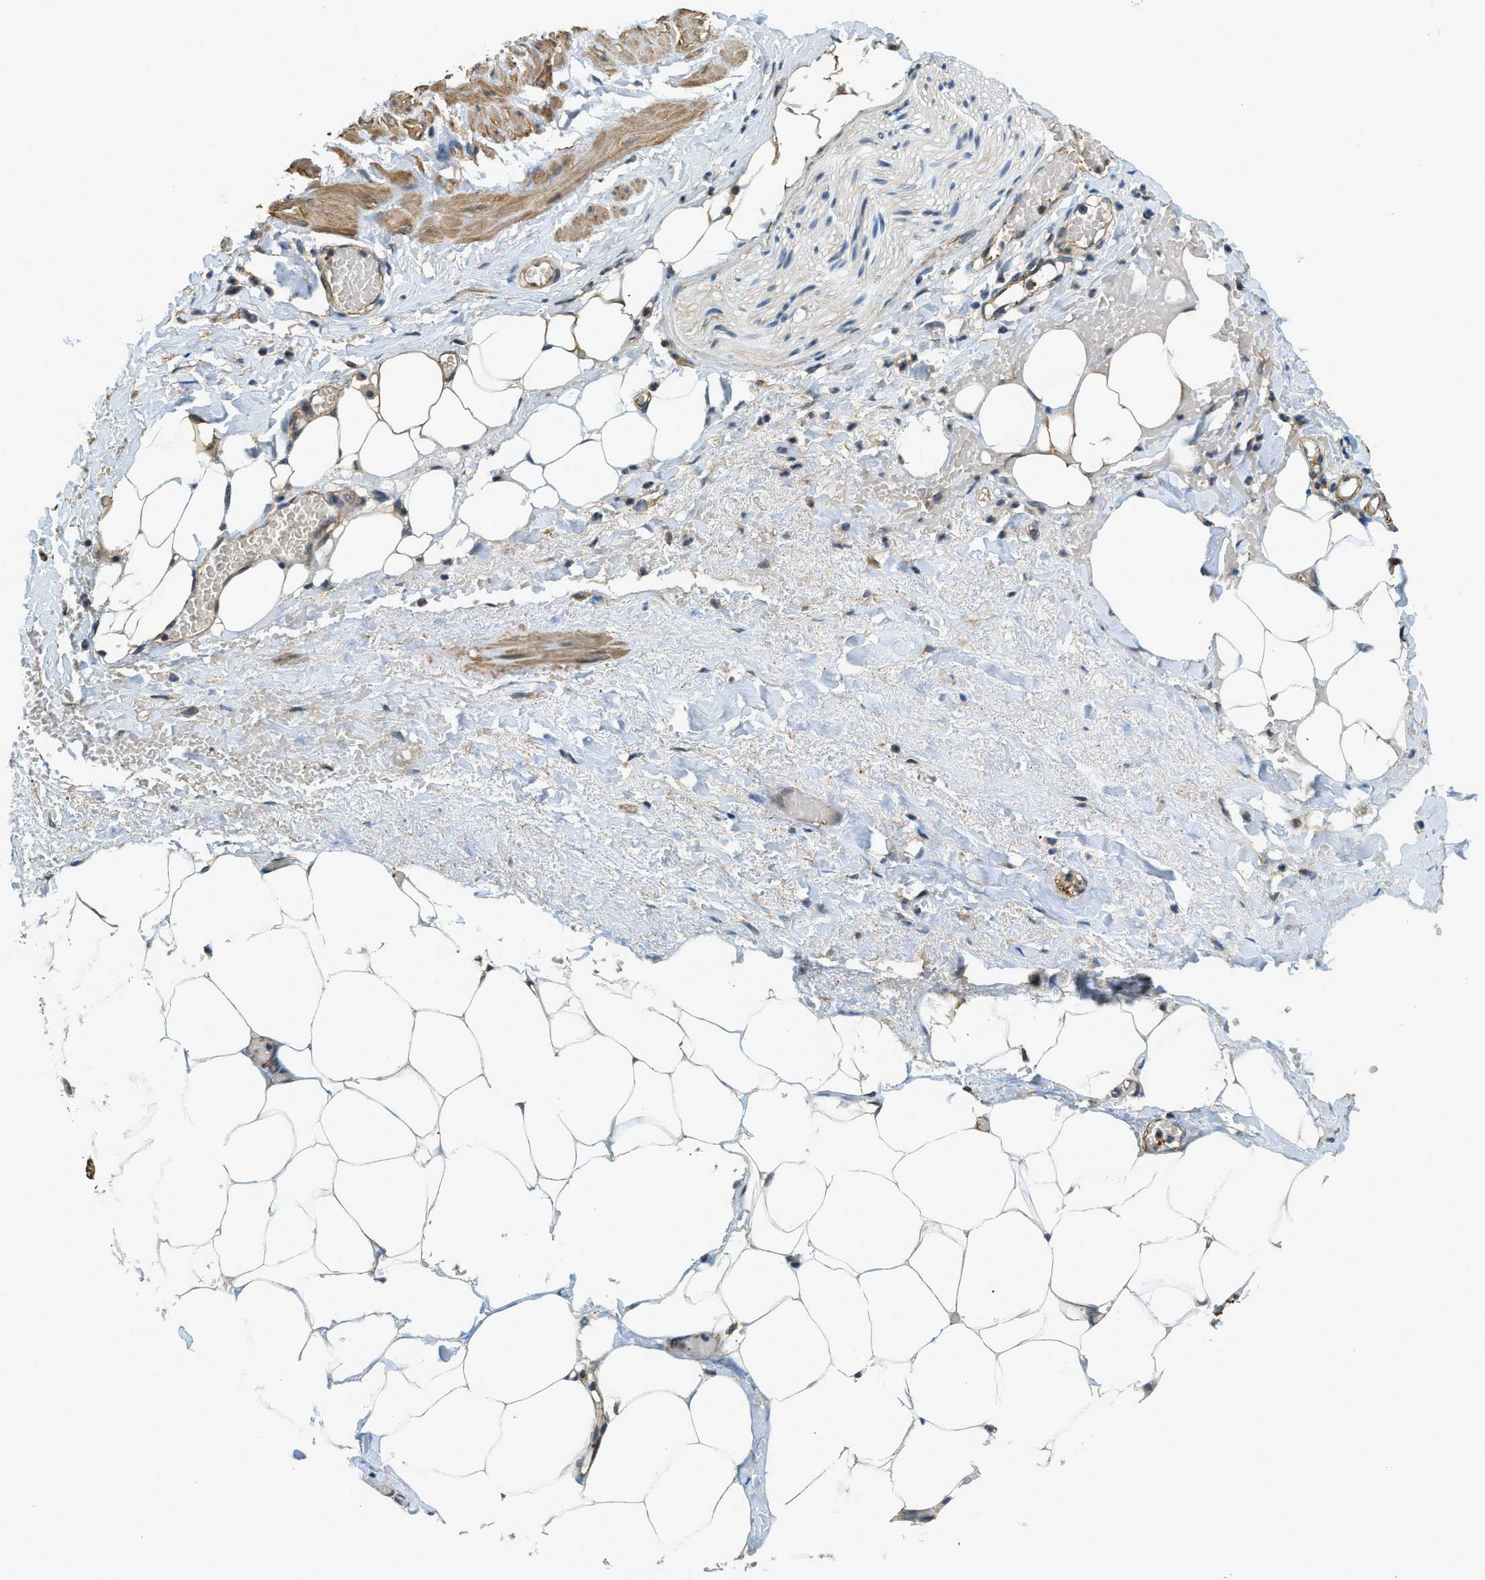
{"staining": {"intensity": "moderate", "quantity": ">75%", "location": "cytoplasmic/membranous"}, "tissue": "adipose tissue", "cell_type": "Adipocytes", "image_type": "normal", "snomed": [{"axis": "morphology", "description": "Normal tissue, NOS"}, {"axis": "topography", "description": "Soft tissue"}, {"axis": "topography", "description": "Vascular tissue"}], "caption": "Immunohistochemical staining of benign human adipose tissue exhibits moderate cytoplasmic/membranous protein staining in about >75% of adipocytes.", "gene": "CGN", "patient": {"sex": "female", "age": 35}}